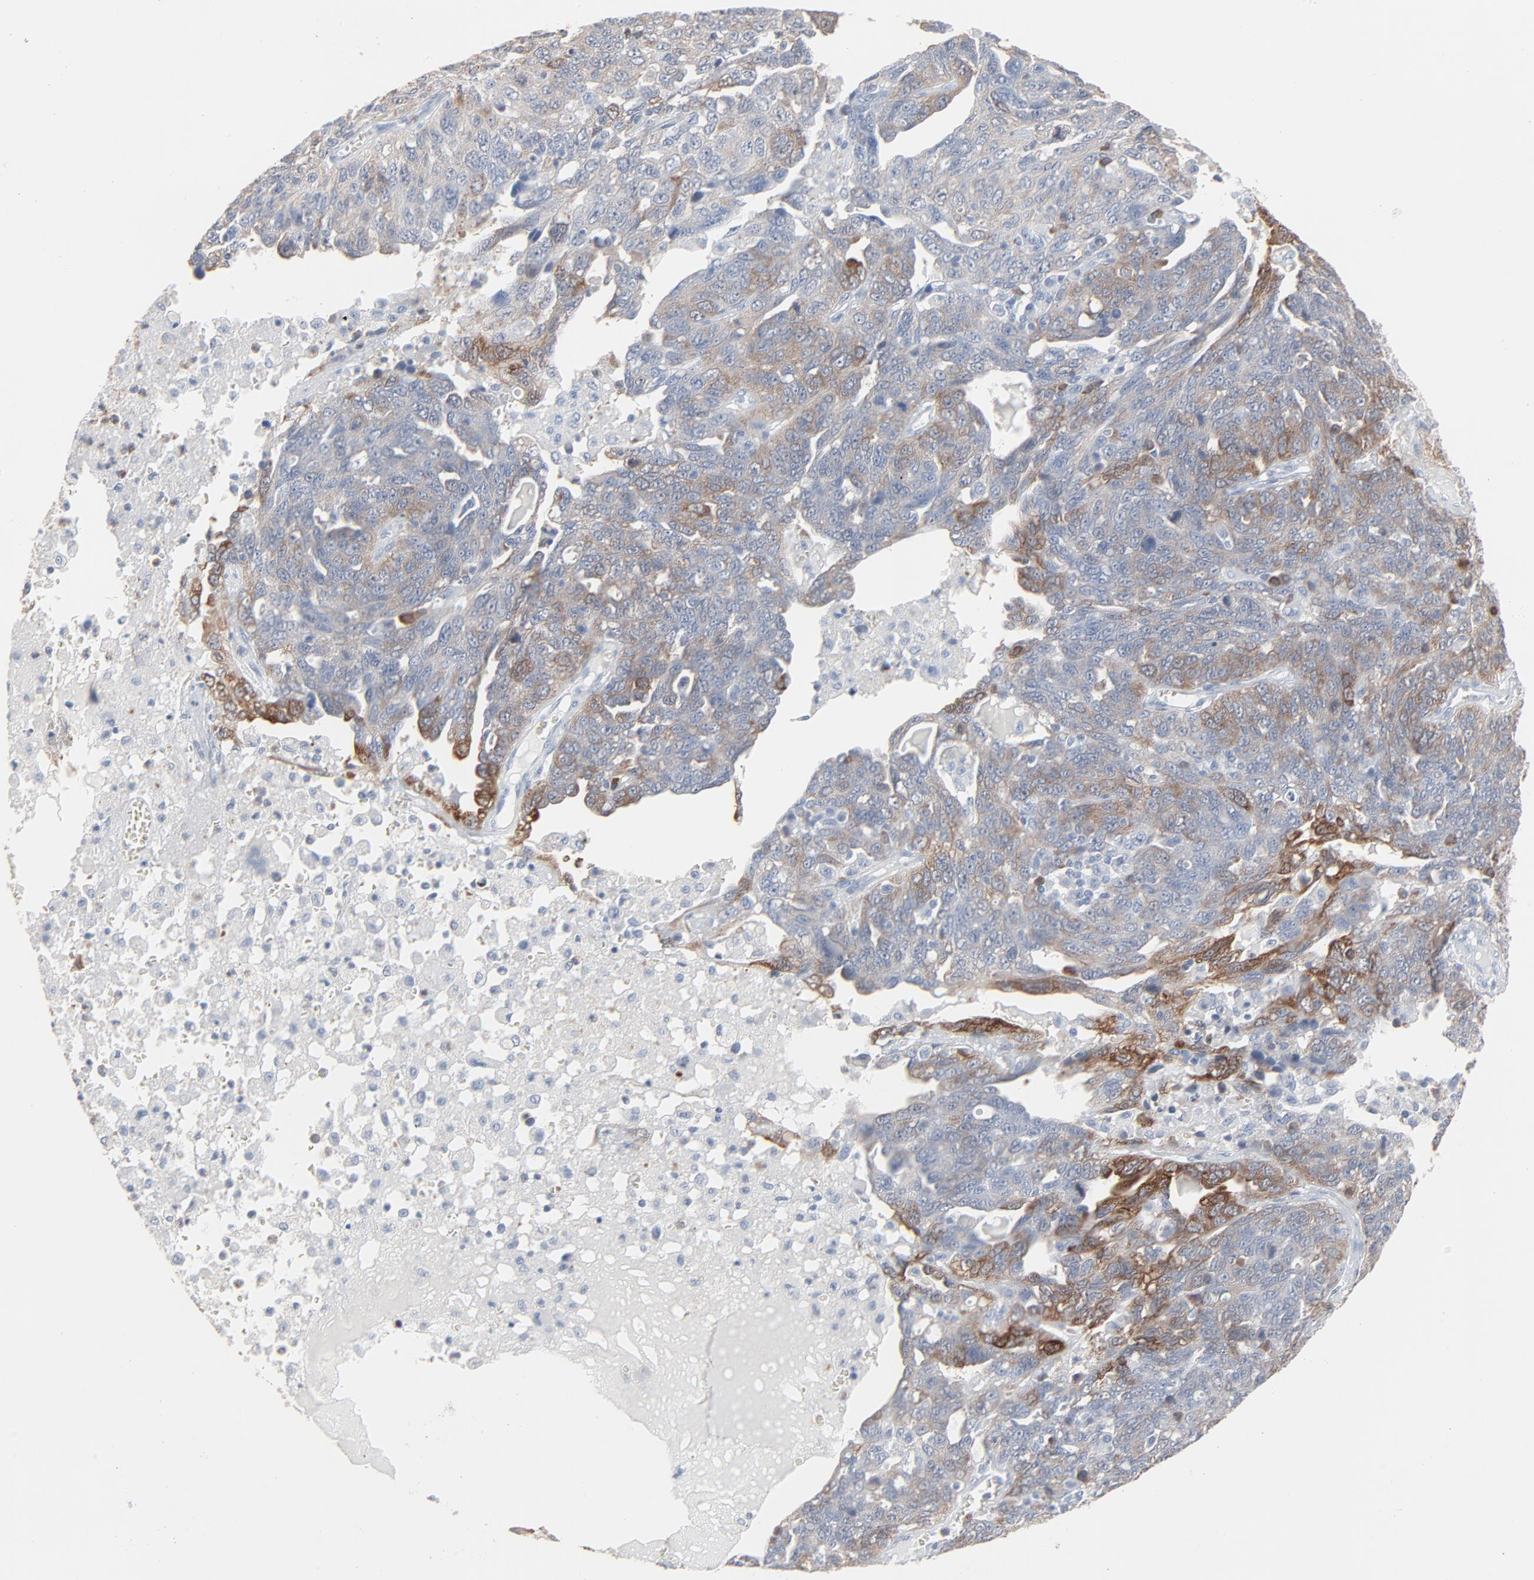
{"staining": {"intensity": "moderate", "quantity": "25%-75%", "location": "cytoplasmic/membranous"}, "tissue": "ovarian cancer", "cell_type": "Tumor cells", "image_type": "cancer", "snomed": [{"axis": "morphology", "description": "Cystadenocarcinoma, serous, NOS"}, {"axis": "topography", "description": "Ovary"}], "caption": "The immunohistochemical stain labels moderate cytoplasmic/membranous expression in tumor cells of ovarian serous cystadenocarcinoma tissue.", "gene": "PHGDH", "patient": {"sex": "female", "age": 71}}